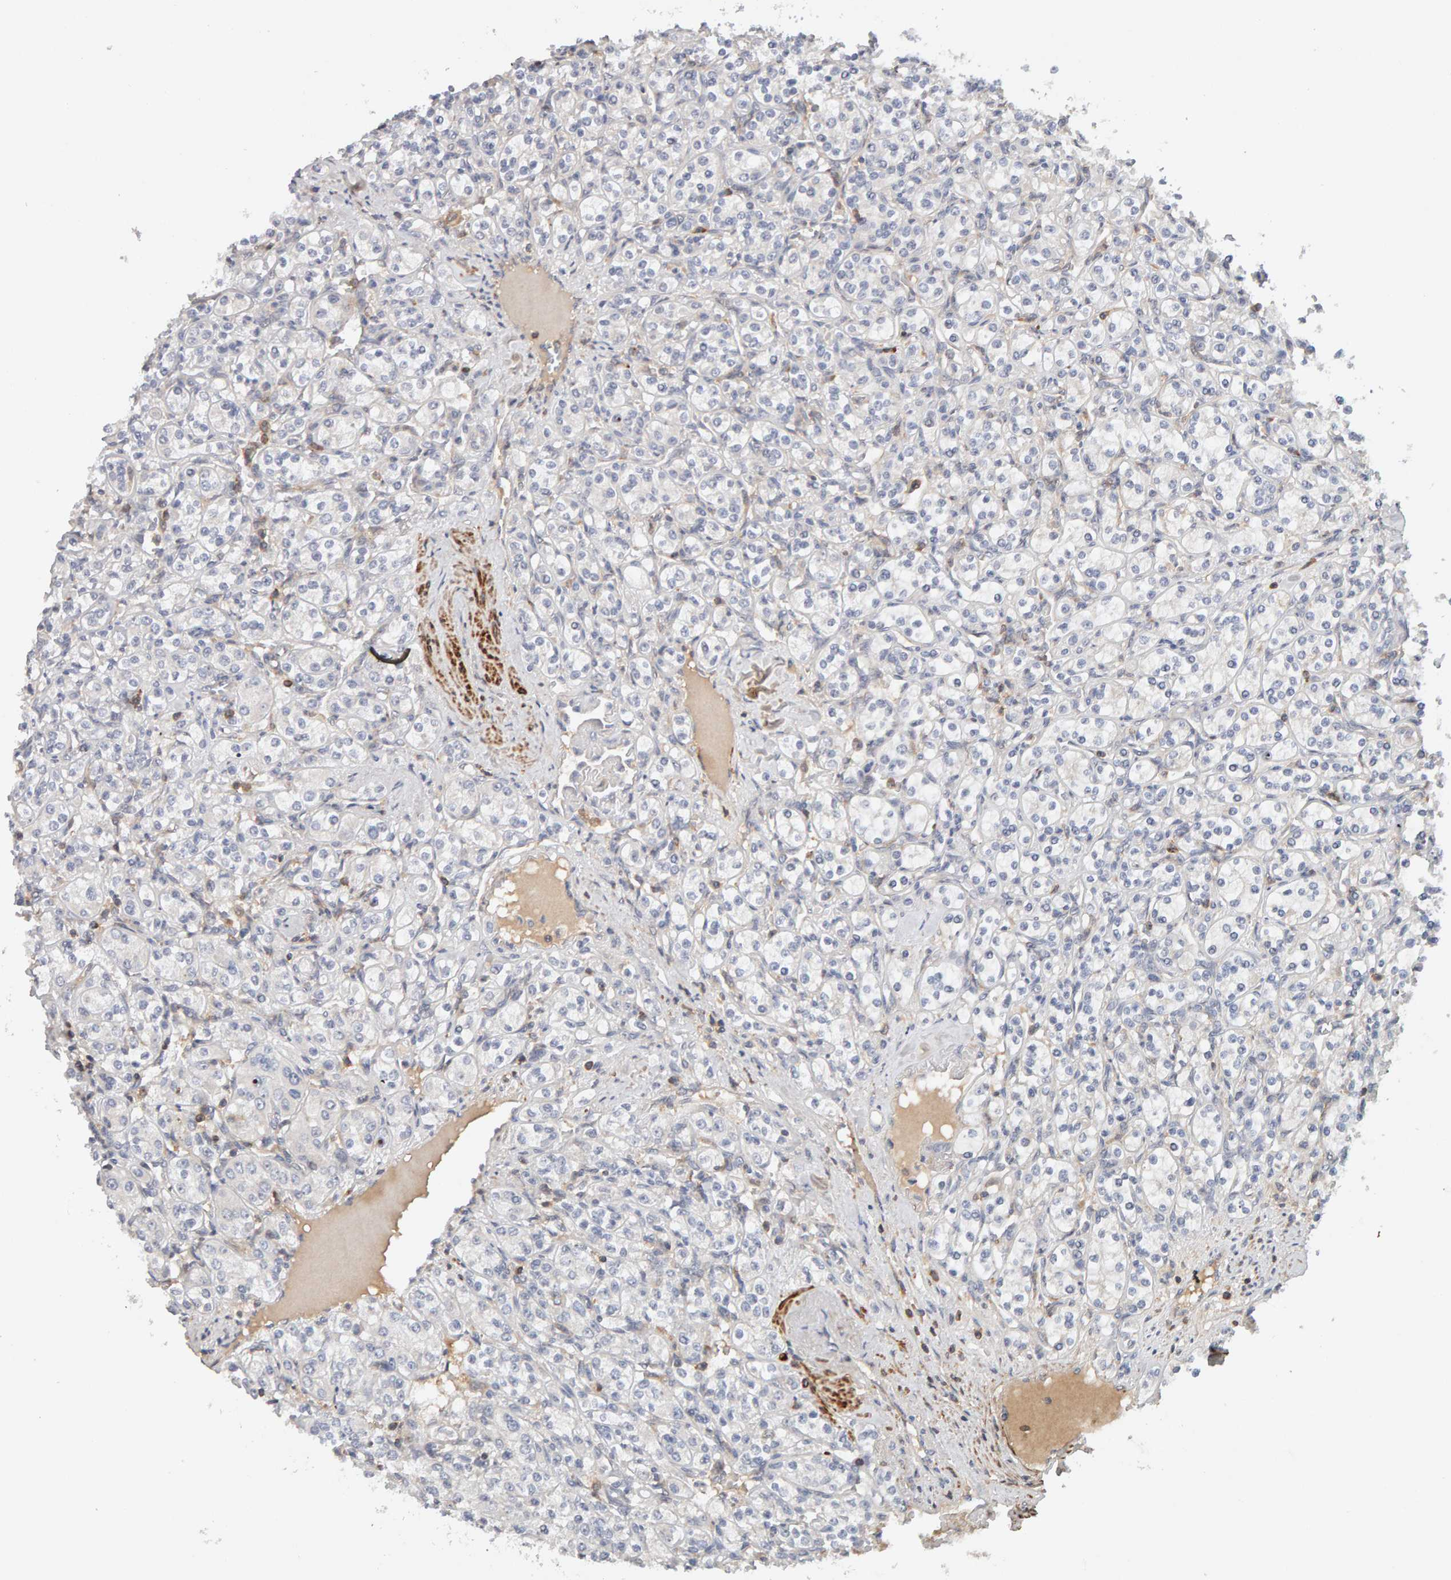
{"staining": {"intensity": "negative", "quantity": "none", "location": "none"}, "tissue": "renal cancer", "cell_type": "Tumor cells", "image_type": "cancer", "snomed": [{"axis": "morphology", "description": "Adenocarcinoma, NOS"}, {"axis": "topography", "description": "Kidney"}], "caption": "DAB (3,3'-diaminobenzidine) immunohistochemical staining of human renal cancer displays no significant staining in tumor cells. (DAB IHC visualized using brightfield microscopy, high magnification).", "gene": "NUDCD1", "patient": {"sex": "male", "age": 77}}